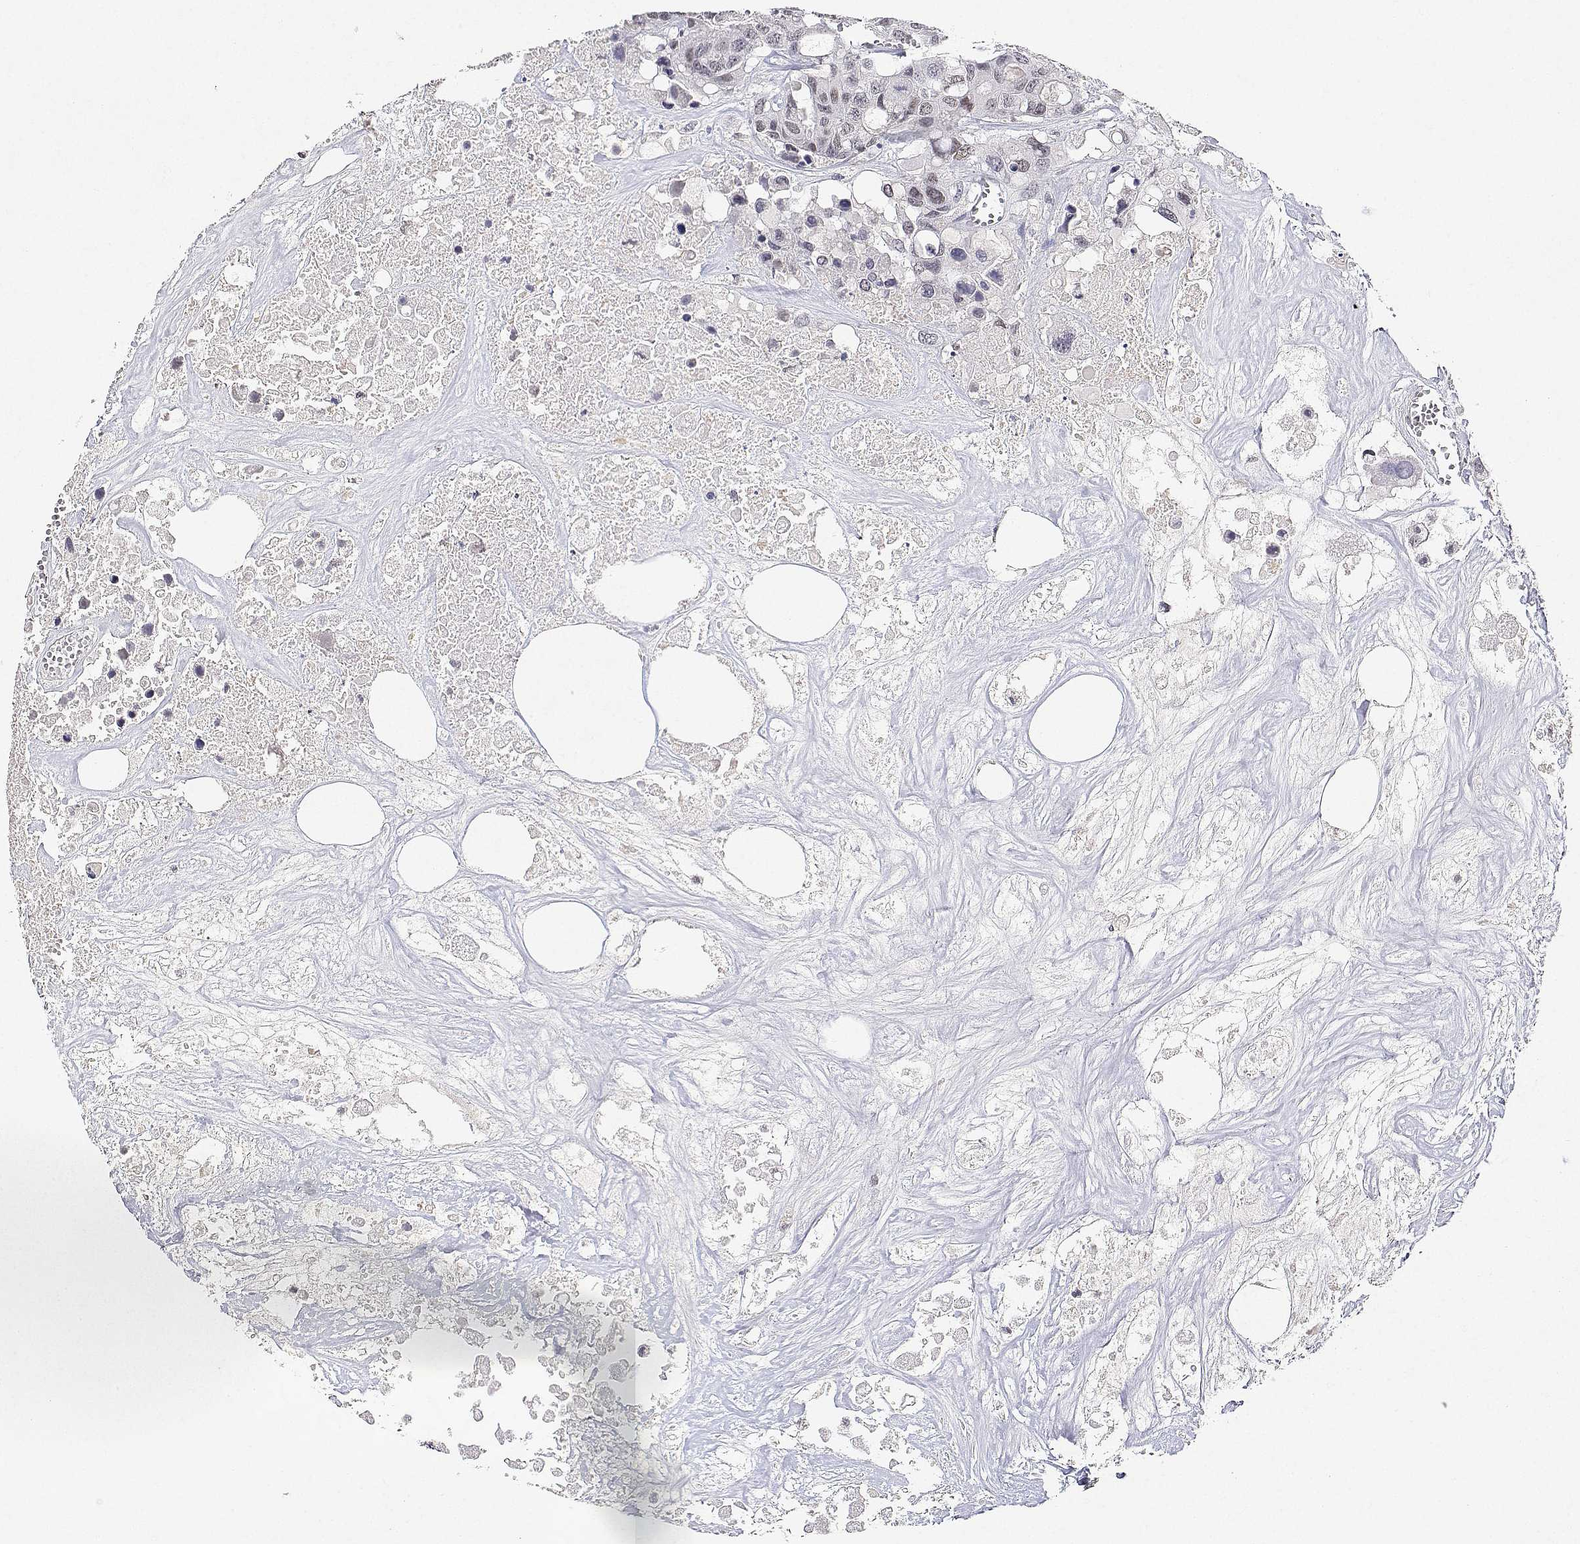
{"staining": {"intensity": "negative", "quantity": "none", "location": "none"}, "tissue": "colorectal cancer", "cell_type": "Tumor cells", "image_type": "cancer", "snomed": [{"axis": "morphology", "description": "Adenocarcinoma, NOS"}, {"axis": "topography", "description": "Colon"}], "caption": "Immunohistochemical staining of colorectal cancer shows no significant expression in tumor cells. (IHC, brightfield microscopy, high magnification).", "gene": "XPC", "patient": {"sex": "male", "age": 77}}